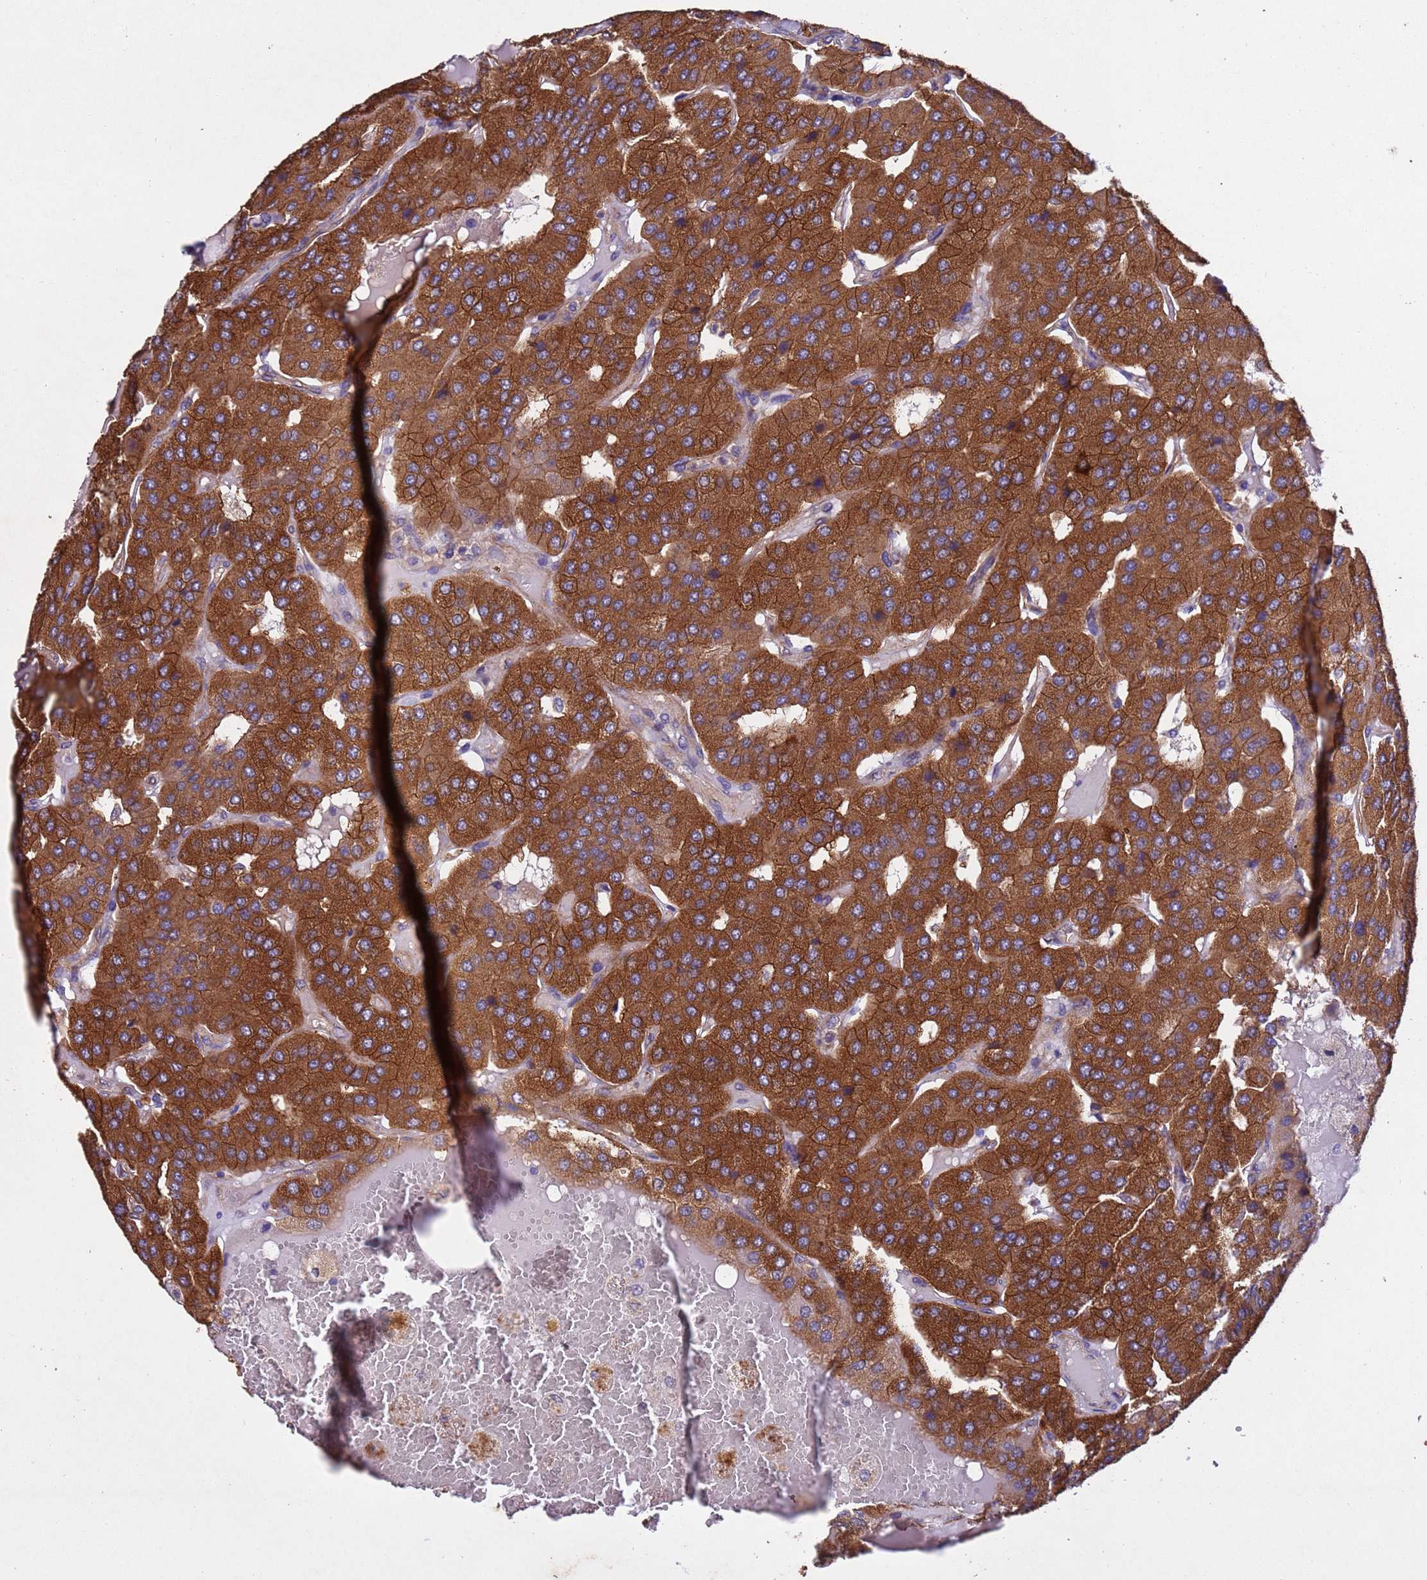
{"staining": {"intensity": "strong", "quantity": ">75%", "location": "cytoplasmic/membranous"}, "tissue": "parathyroid gland", "cell_type": "Glandular cells", "image_type": "normal", "snomed": [{"axis": "morphology", "description": "Normal tissue, NOS"}, {"axis": "morphology", "description": "Adenoma, NOS"}, {"axis": "topography", "description": "Parathyroid gland"}], "caption": "The micrograph reveals staining of unremarkable parathyroid gland, revealing strong cytoplasmic/membranous protein expression (brown color) within glandular cells. The protein of interest is shown in brown color, while the nuclei are stained blue.", "gene": "MTX3", "patient": {"sex": "female", "age": 86}}